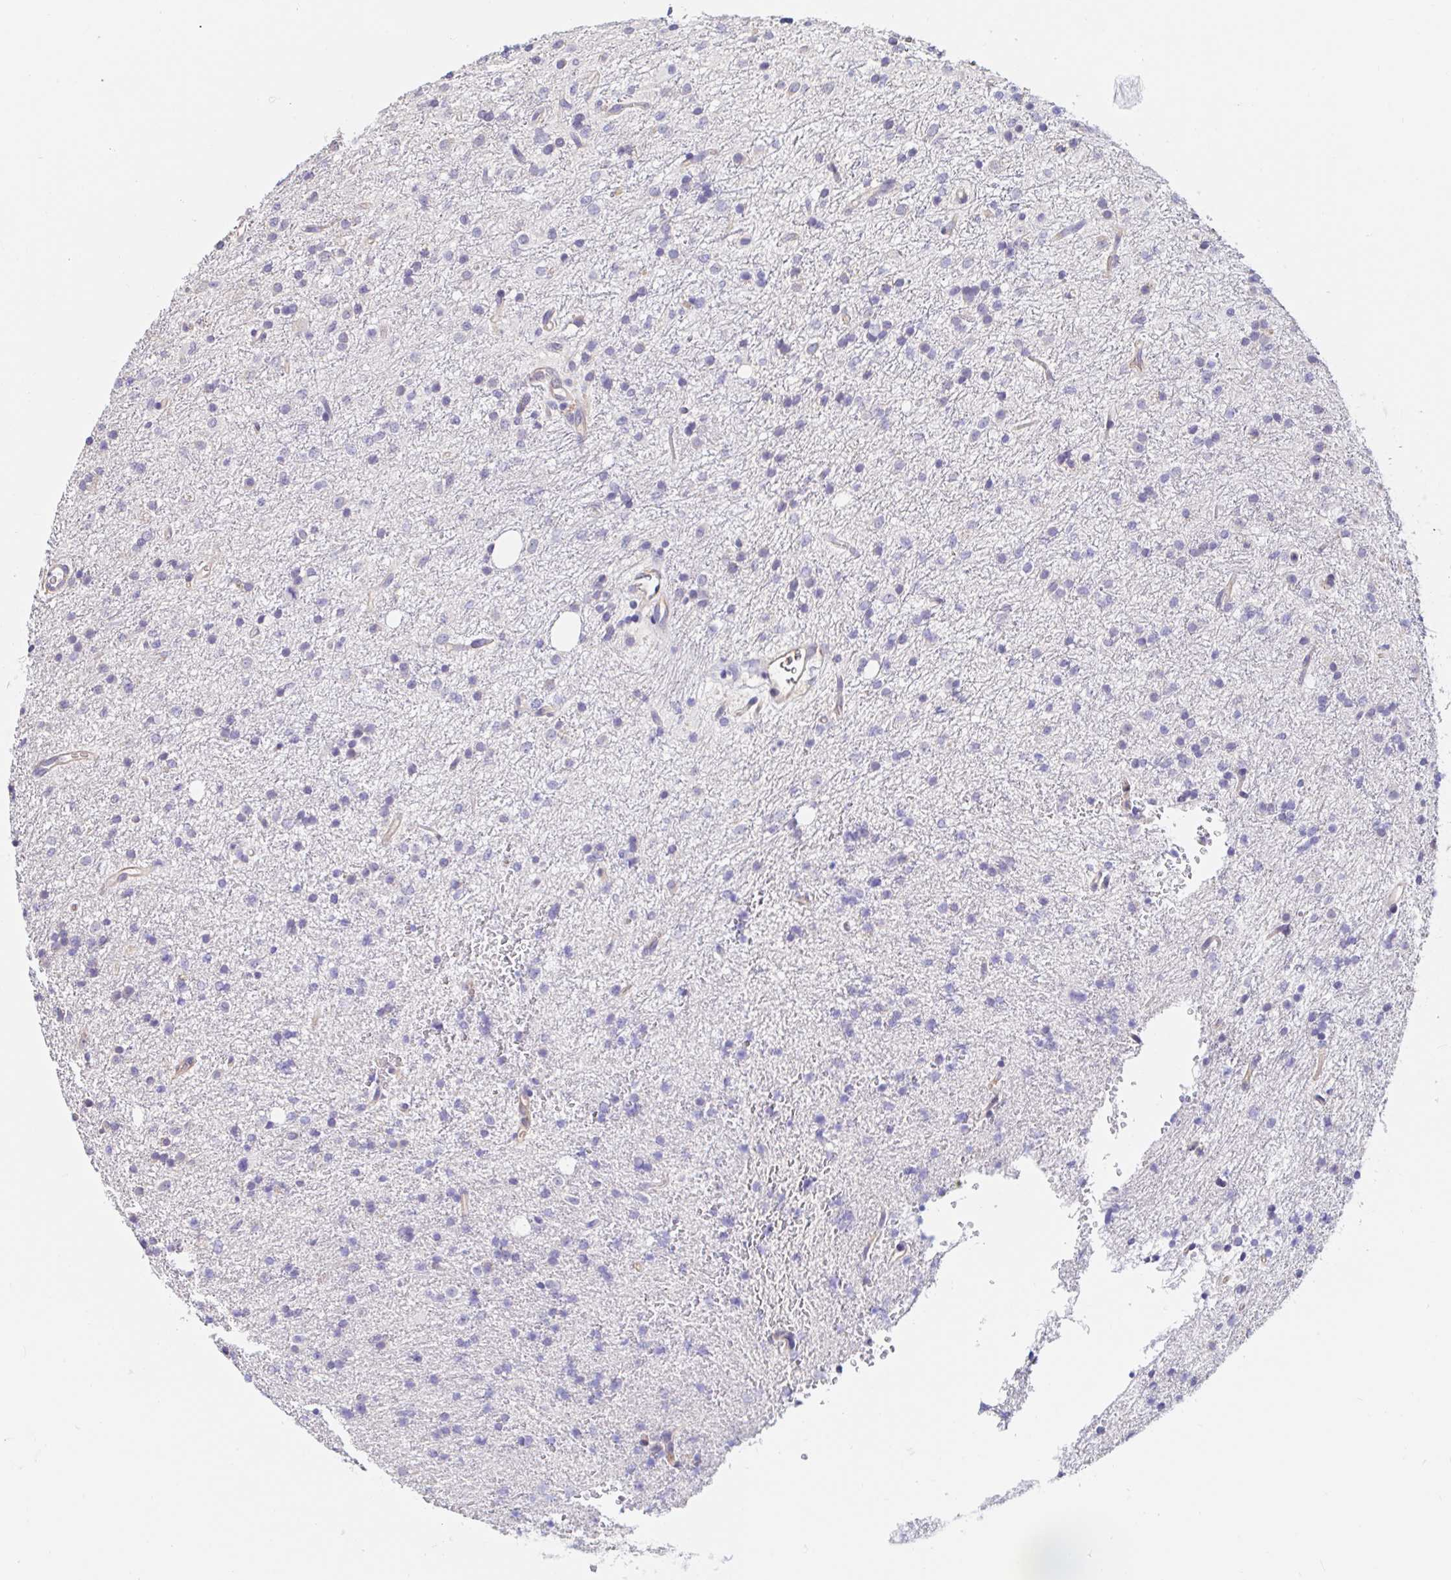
{"staining": {"intensity": "negative", "quantity": "none", "location": "none"}, "tissue": "glioma", "cell_type": "Tumor cells", "image_type": "cancer", "snomed": [{"axis": "morphology", "description": "Glioma, malignant, Low grade"}, {"axis": "topography", "description": "Brain"}], "caption": "Immunohistochemistry (IHC) micrograph of human glioma stained for a protein (brown), which demonstrates no staining in tumor cells.", "gene": "RSRP1", "patient": {"sex": "female", "age": 33}}